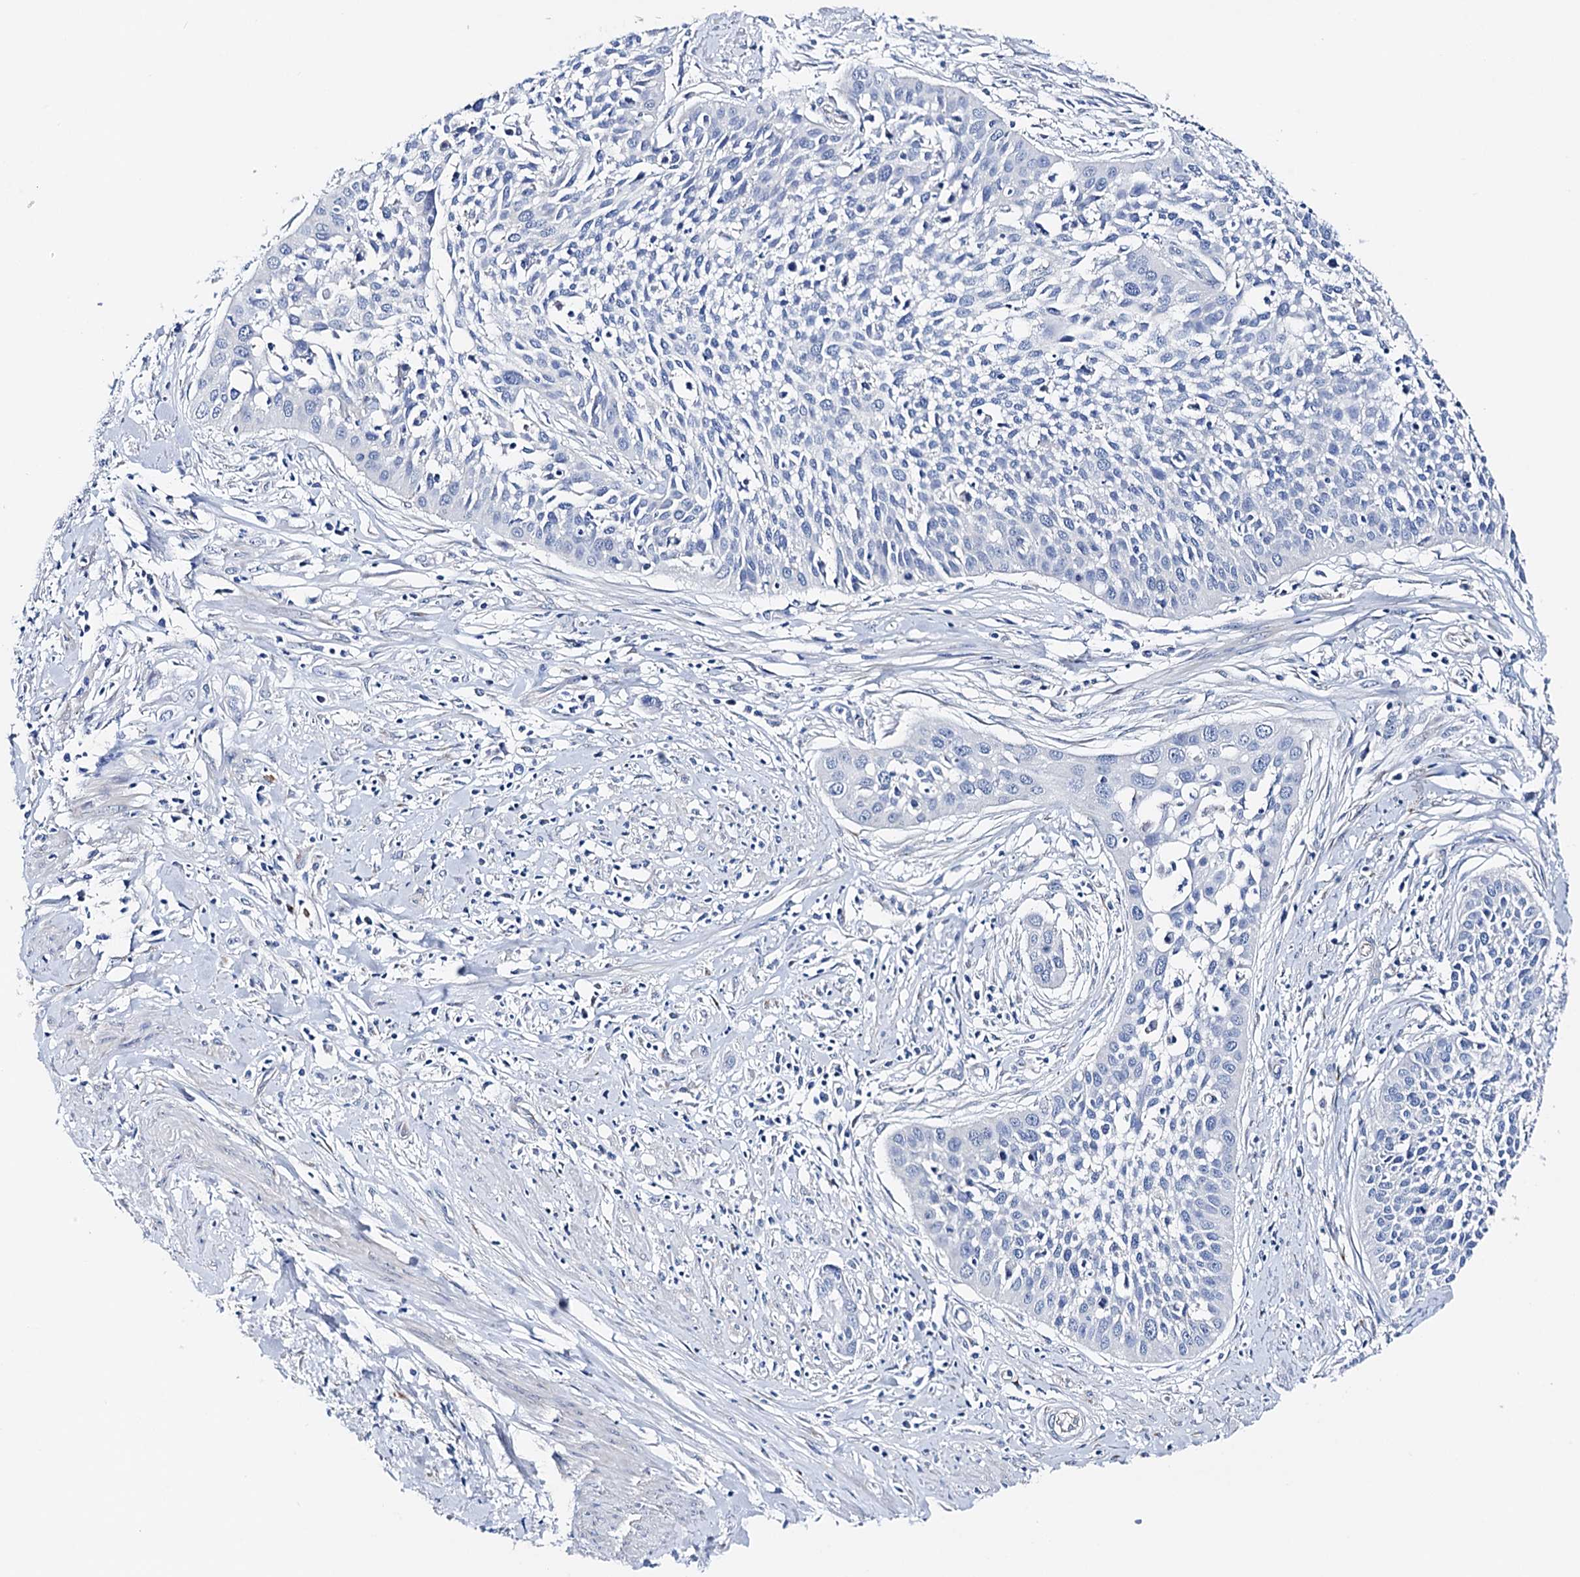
{"staining": {"intensity": "negative", "quantity": "none", "location": "none"}, "tissue": "cervical cancer", "cell_type": "Tumor cells", "image_type": "cancer", "snomed": [{"axis": "morphology", "description": "Squamous cell carcinoma, NOS"}, {"axis": "topography", "description": "Cervix"}], "caption": "This is an IHC image of squamous cell carcinoma (cervical). There is no staining in tumor cells.", "gene": "SHROOM1", "patient": {"sex": "female", "age": 34}}